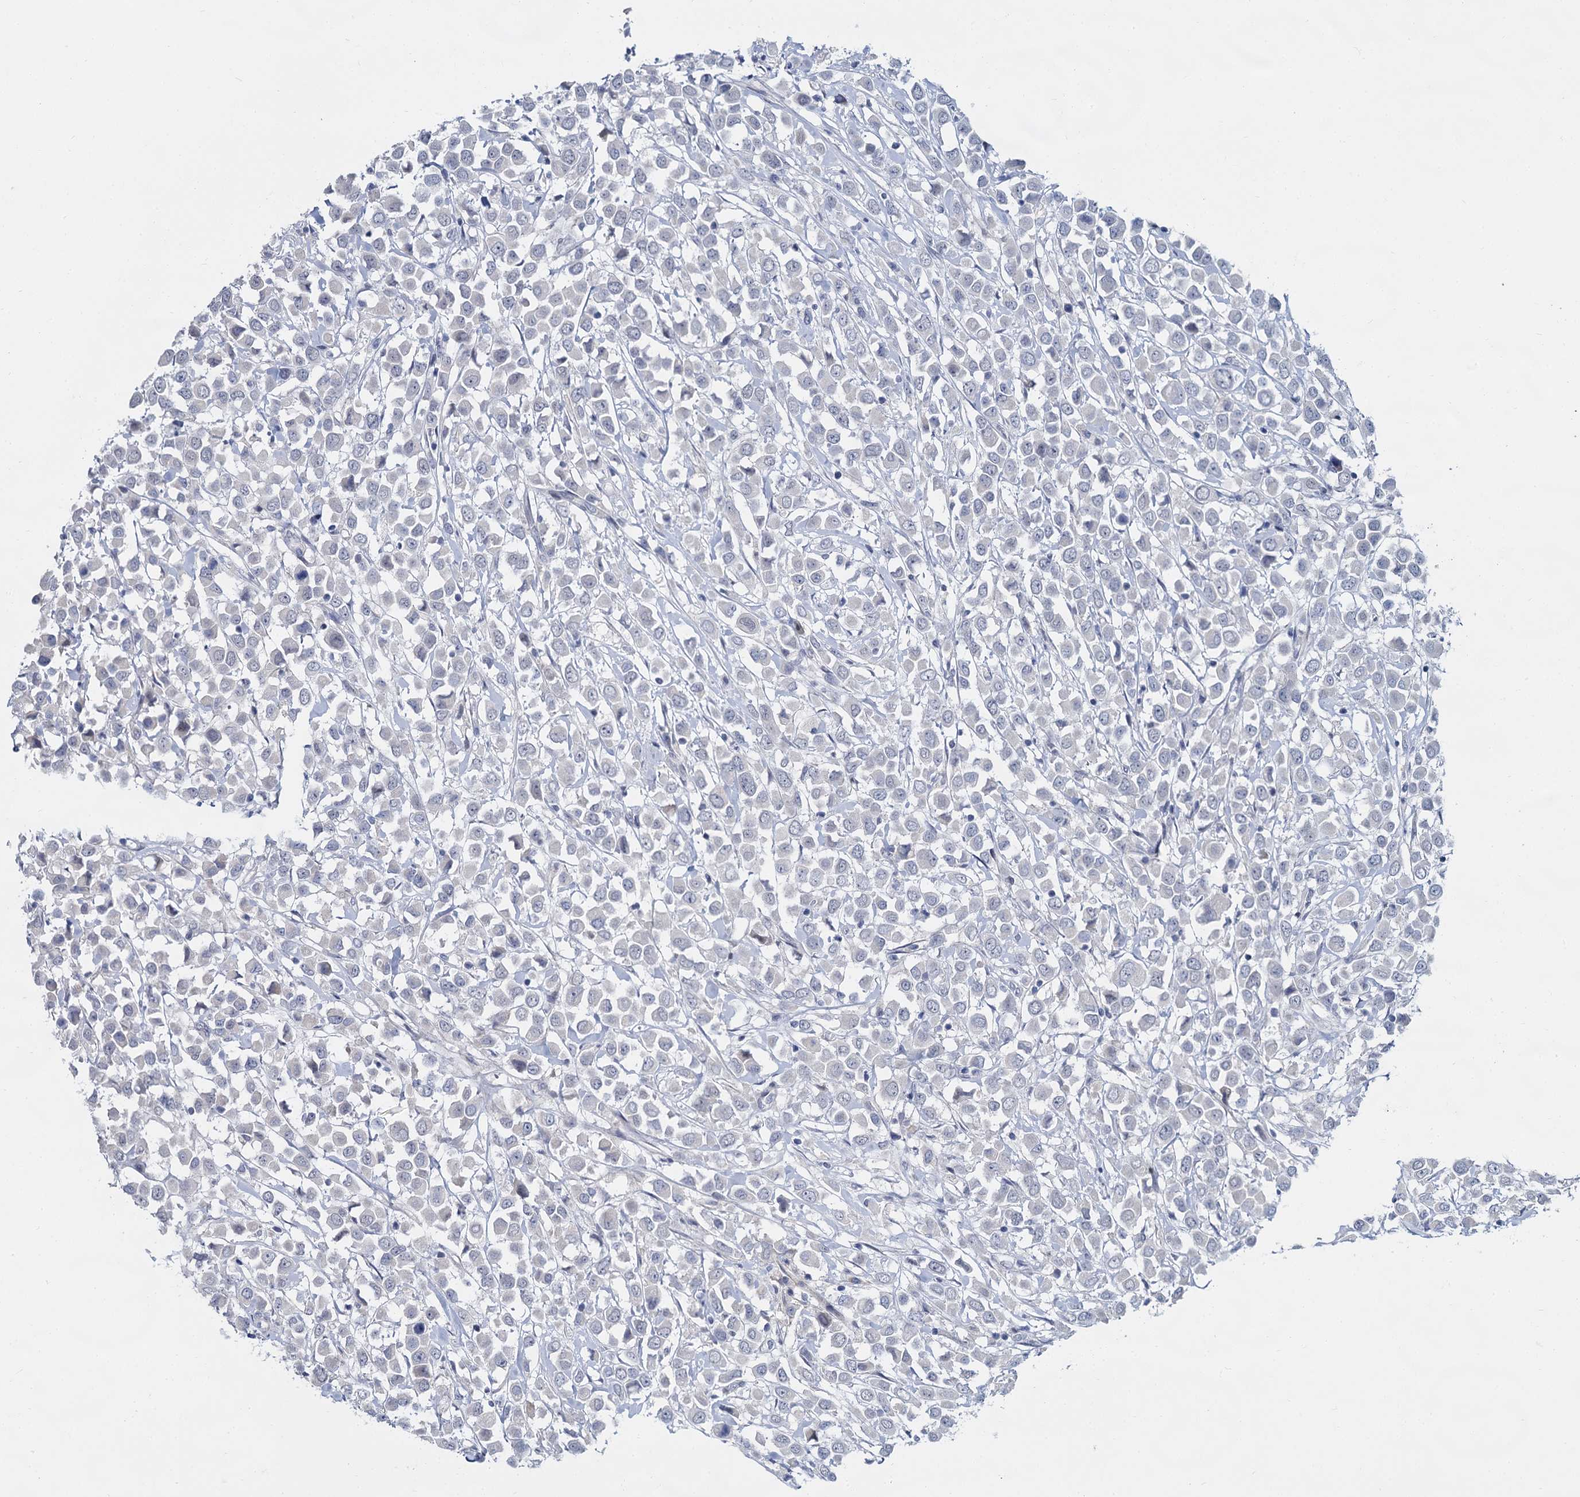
{"staining": {"intensity": "negative", "quantity": "none", "location": "none"}, "tissue": "breast cancer", "cell_type": "Tumor cells", "image_type": "cancer", "snomed": [{"axis": "morphology", "description": "Duct carcinoma"}, {"axis": "topography", "description": "Breast"}], "caption": "Breast intraductal carcinoma stained for a protein using immunohistochemistry reveals no staining tumor cells.", "gene": "ACRBP", "patient": {"sex": "female", "age": 61}}